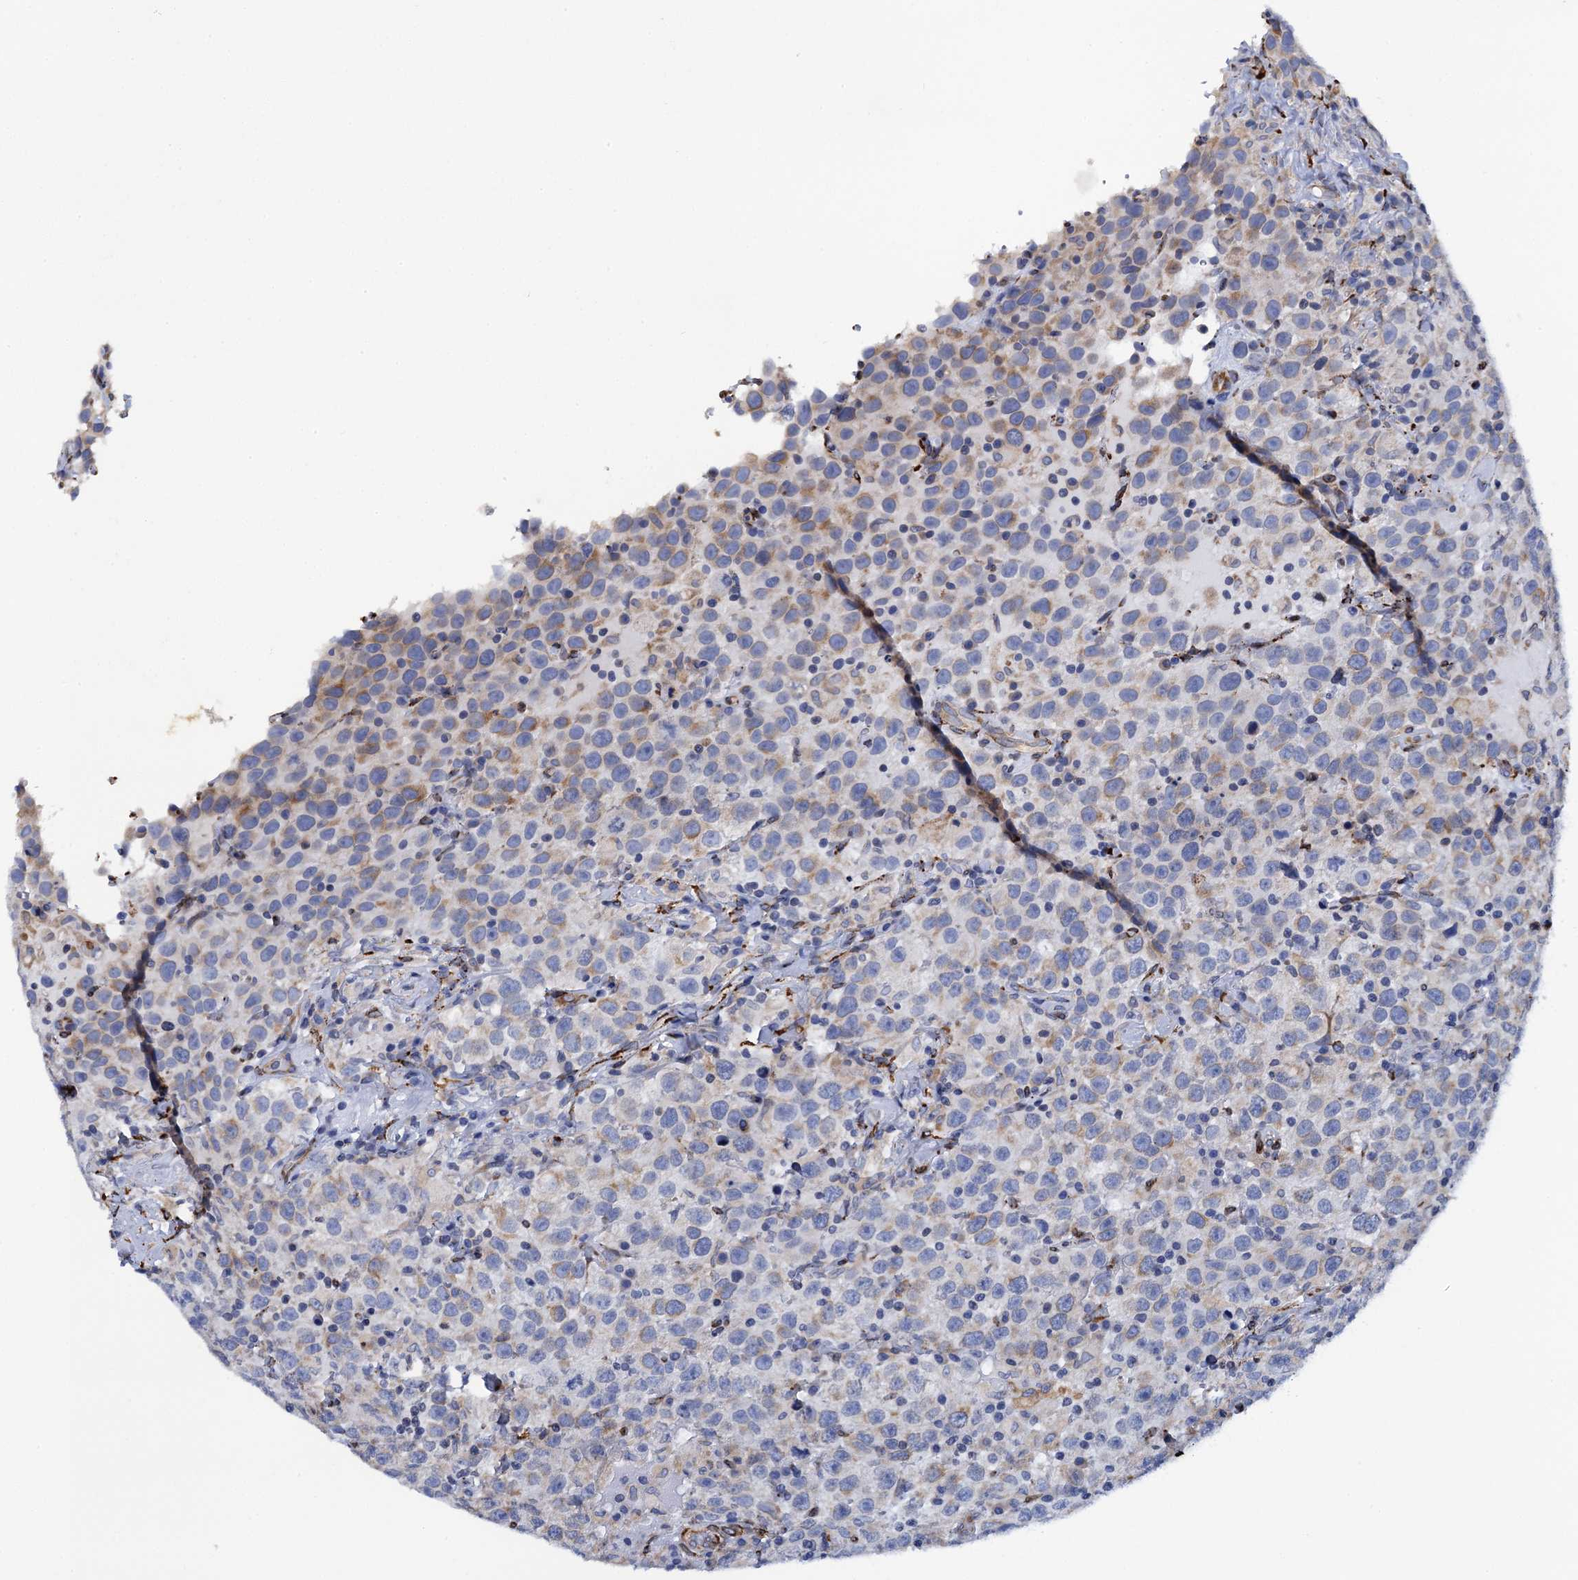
{"staining": {"intensity": "weak", "quantity": "25%-75%", "location": "cytoplasmic/membranous"}, "tissue": "testis cancer", "cell_type": "Tumor cells", "image_type": "cancer", "snomed": [{"axis": "morphology", "description": "Seminoma, NOS"}, {"axis": "topography", "description": "Testis"}], "caption": "DAB (3,3'-diaminobenzidine) immunohistochemical staining of human testis seminoma exhibits weak cytoplasmic/membranous protein expression in approximately 25%-75% of tumor cells.", "gene": "POGLUT3", "patient": {"sex": "male", "age": 41}}